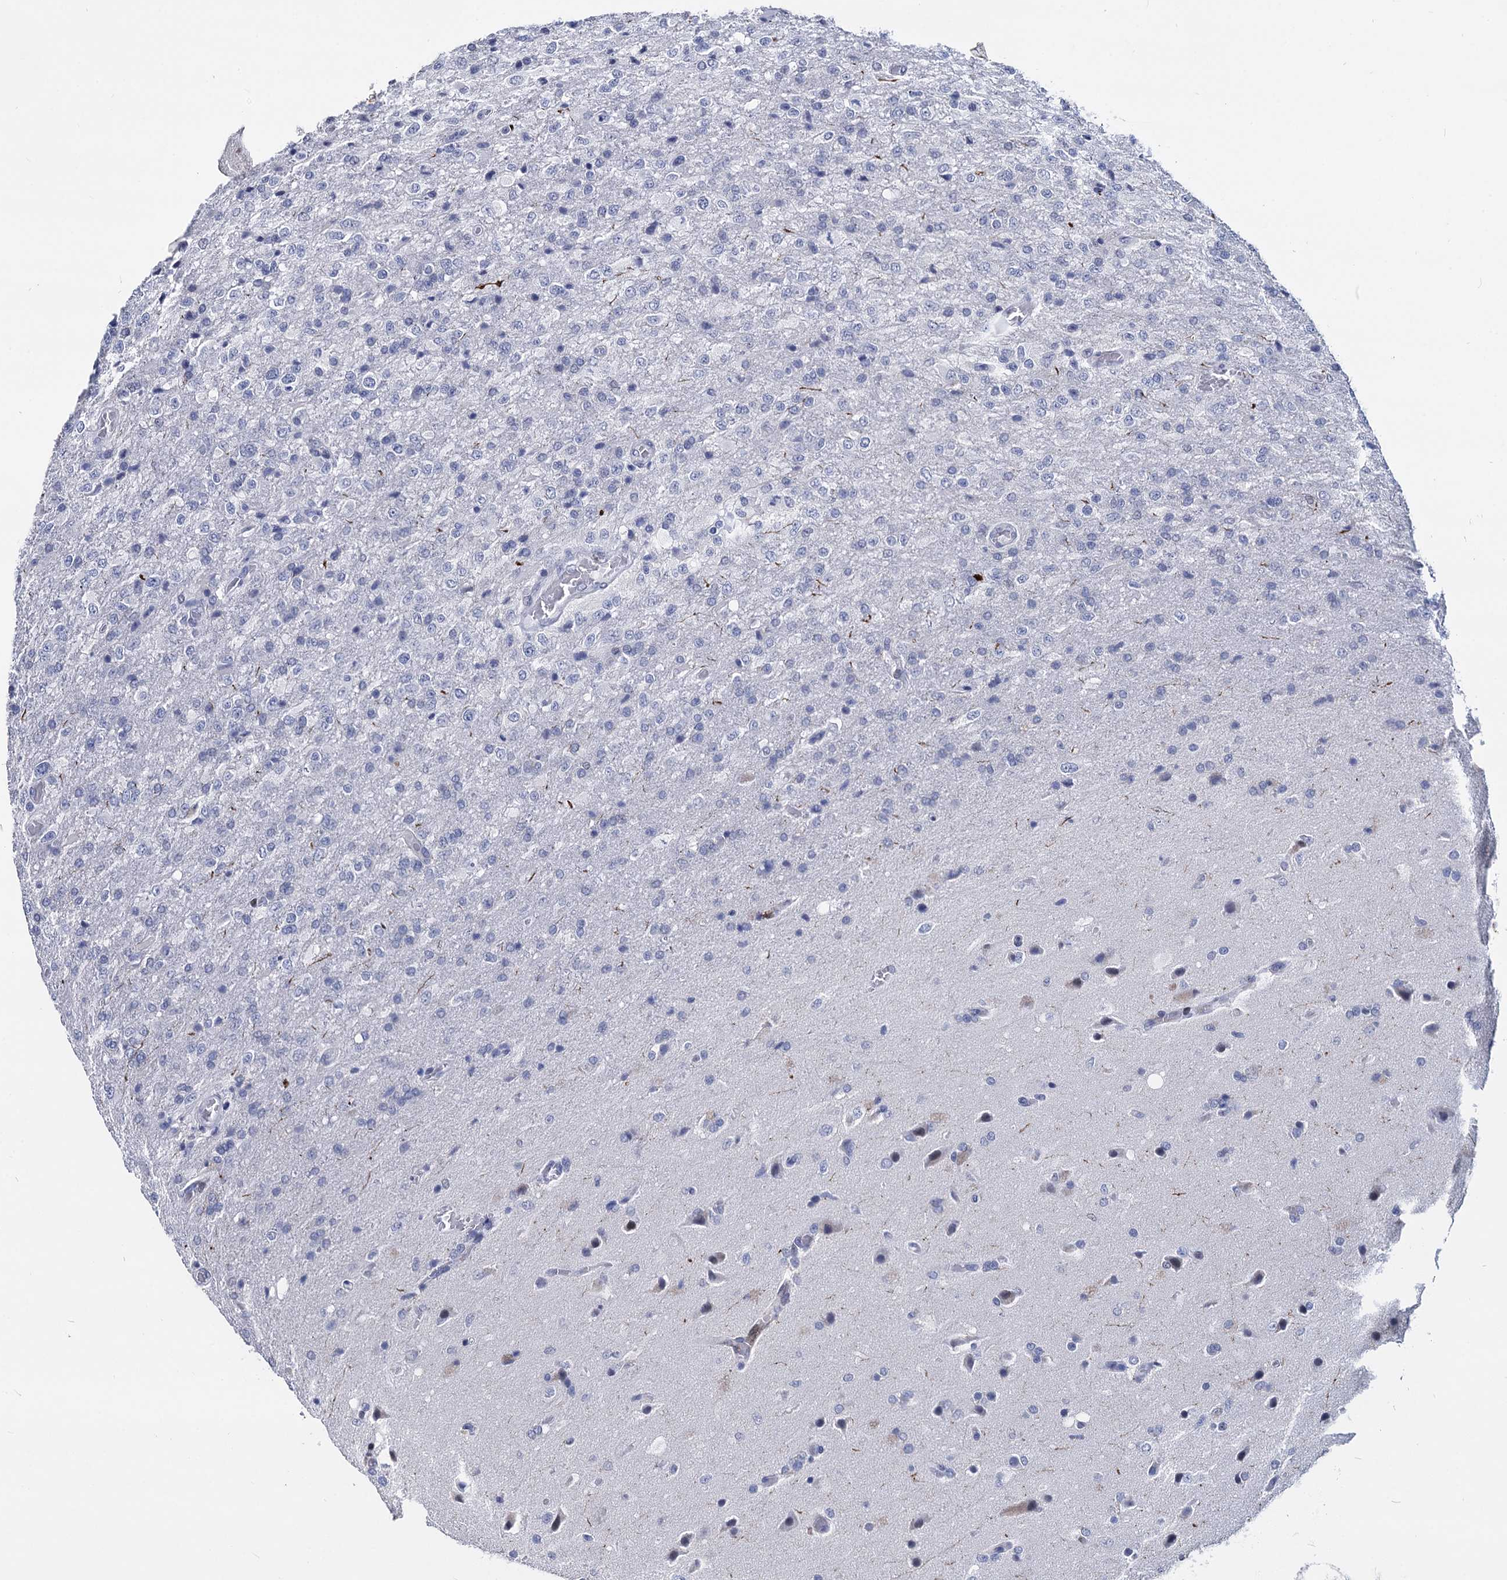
{"staining": {"intensity": "negative", "quantity": "none", "location": "none"}, "tissue": "glioma", "cell_type": "Tumor cells", "image_type": "cancer", "snomed": [{"axis": "morphology", "description": "Glioma, malignant, High grade"}, {"axis": "topography", "description": "Brain"}], "caption": "High power microscopy image of an IHC photomicrograph of glioma, revealing no significant positivity in tumor cells.", "gene": "MAGEA4", "patient": {"sex": "female", "age": 74}}